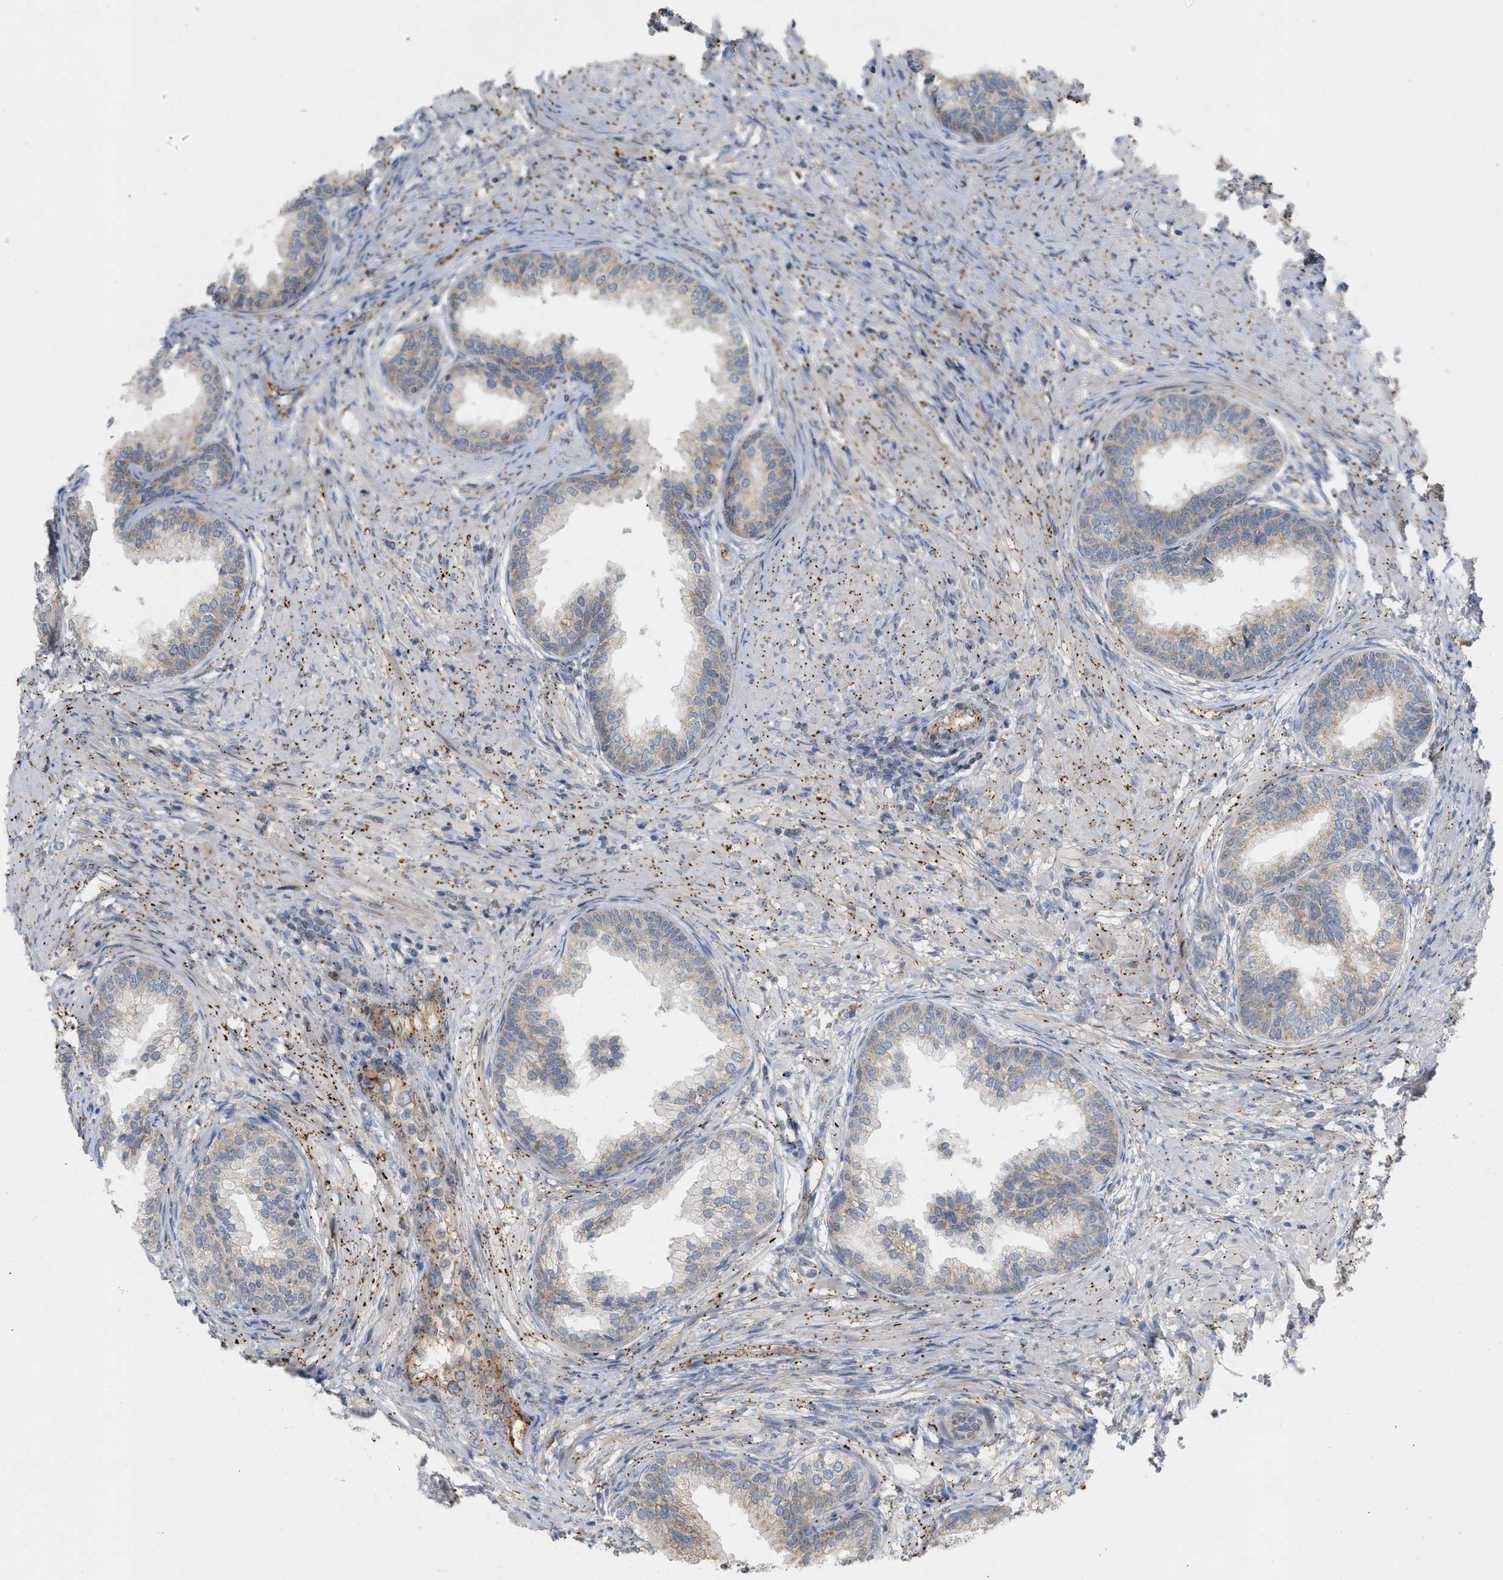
{"staining": {"intensity": "moderate", "quantity": ">75%", "location": "cytoplasmic/membranous"}, "tissue": "prostate", "cell_type": "Glandular cells", "image_type": "normal", "snomed": [{"axis": "morphology", "description": "Normal tissue, NOS"}, {"axis": "topography", "description": "Prostate"}], "caption": "Prostate was stained to show a protein in brown. There is medium levels of moderate cytoplasmic/membranous staining in about >75% of glandular cells. (DAB IHC, brown staining for protein, blue staining for nuclei).", "gene": "SVOP", "patient": {"sex": "male", "age": 76}}